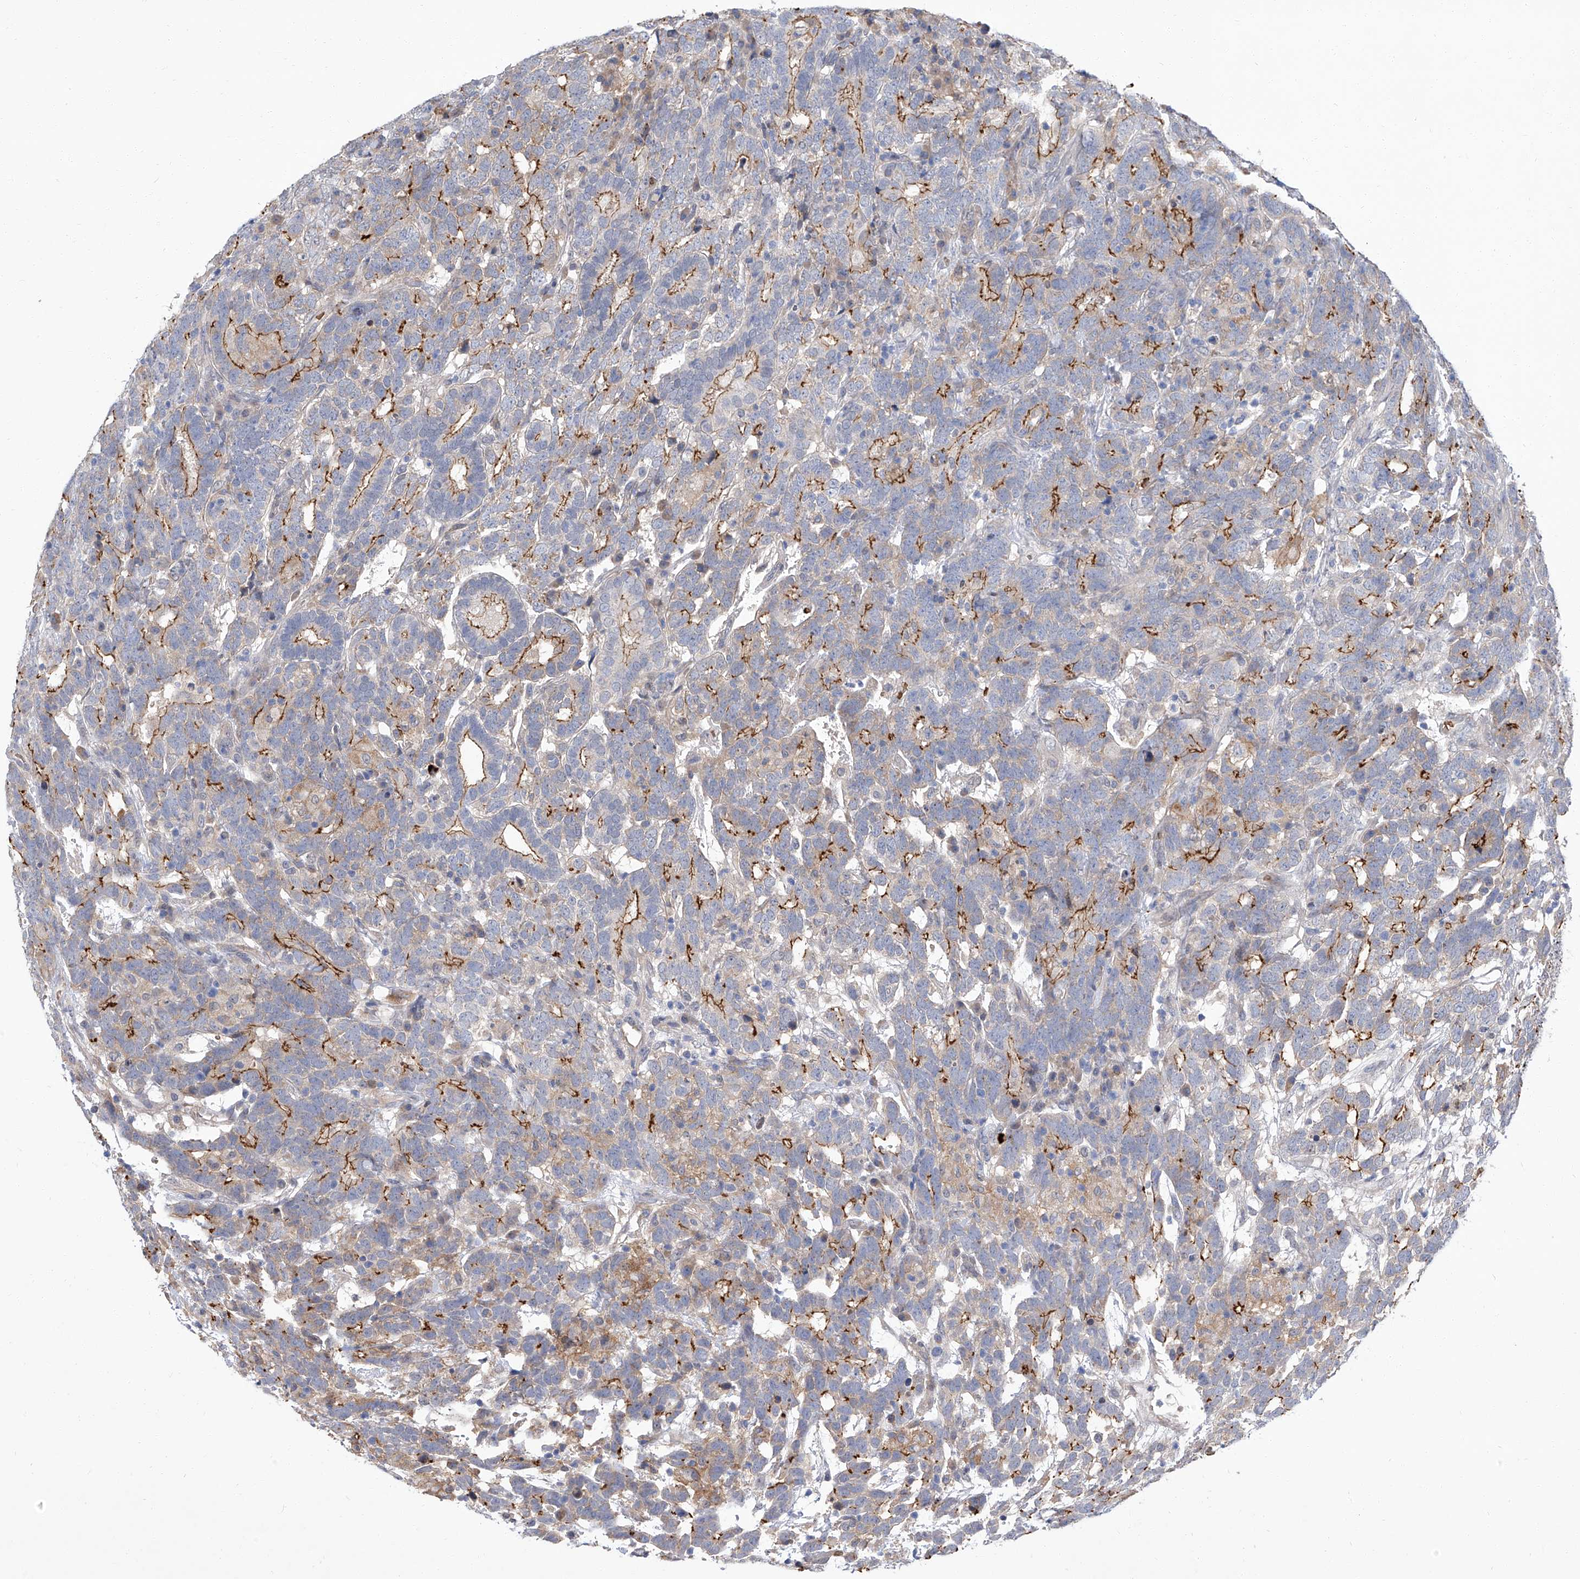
{"staining": {"intensity": "moderate", "quantity": "25%-75%", "location": "cytoplasmic/membranous"}, "tissue": "testis cancer", "cell_type": "Tumor cells", "image_type": "cancer", "snomed": [{"axis": "morphology", "description": "Carcinoma, Embryonal, NOS"}, {"axis": "topography", "description": "Testis"}], "caption": "Immunohistochemistry (IHC) image of human testis embryonal carcinoma stained for a protein (brown), which displays medium levels of moderate cytoplasmic/membranous staining in about 25%-75% of tumor cells.", "gene": "PARD3", "patient": {"sex": "male", "age": 26}}